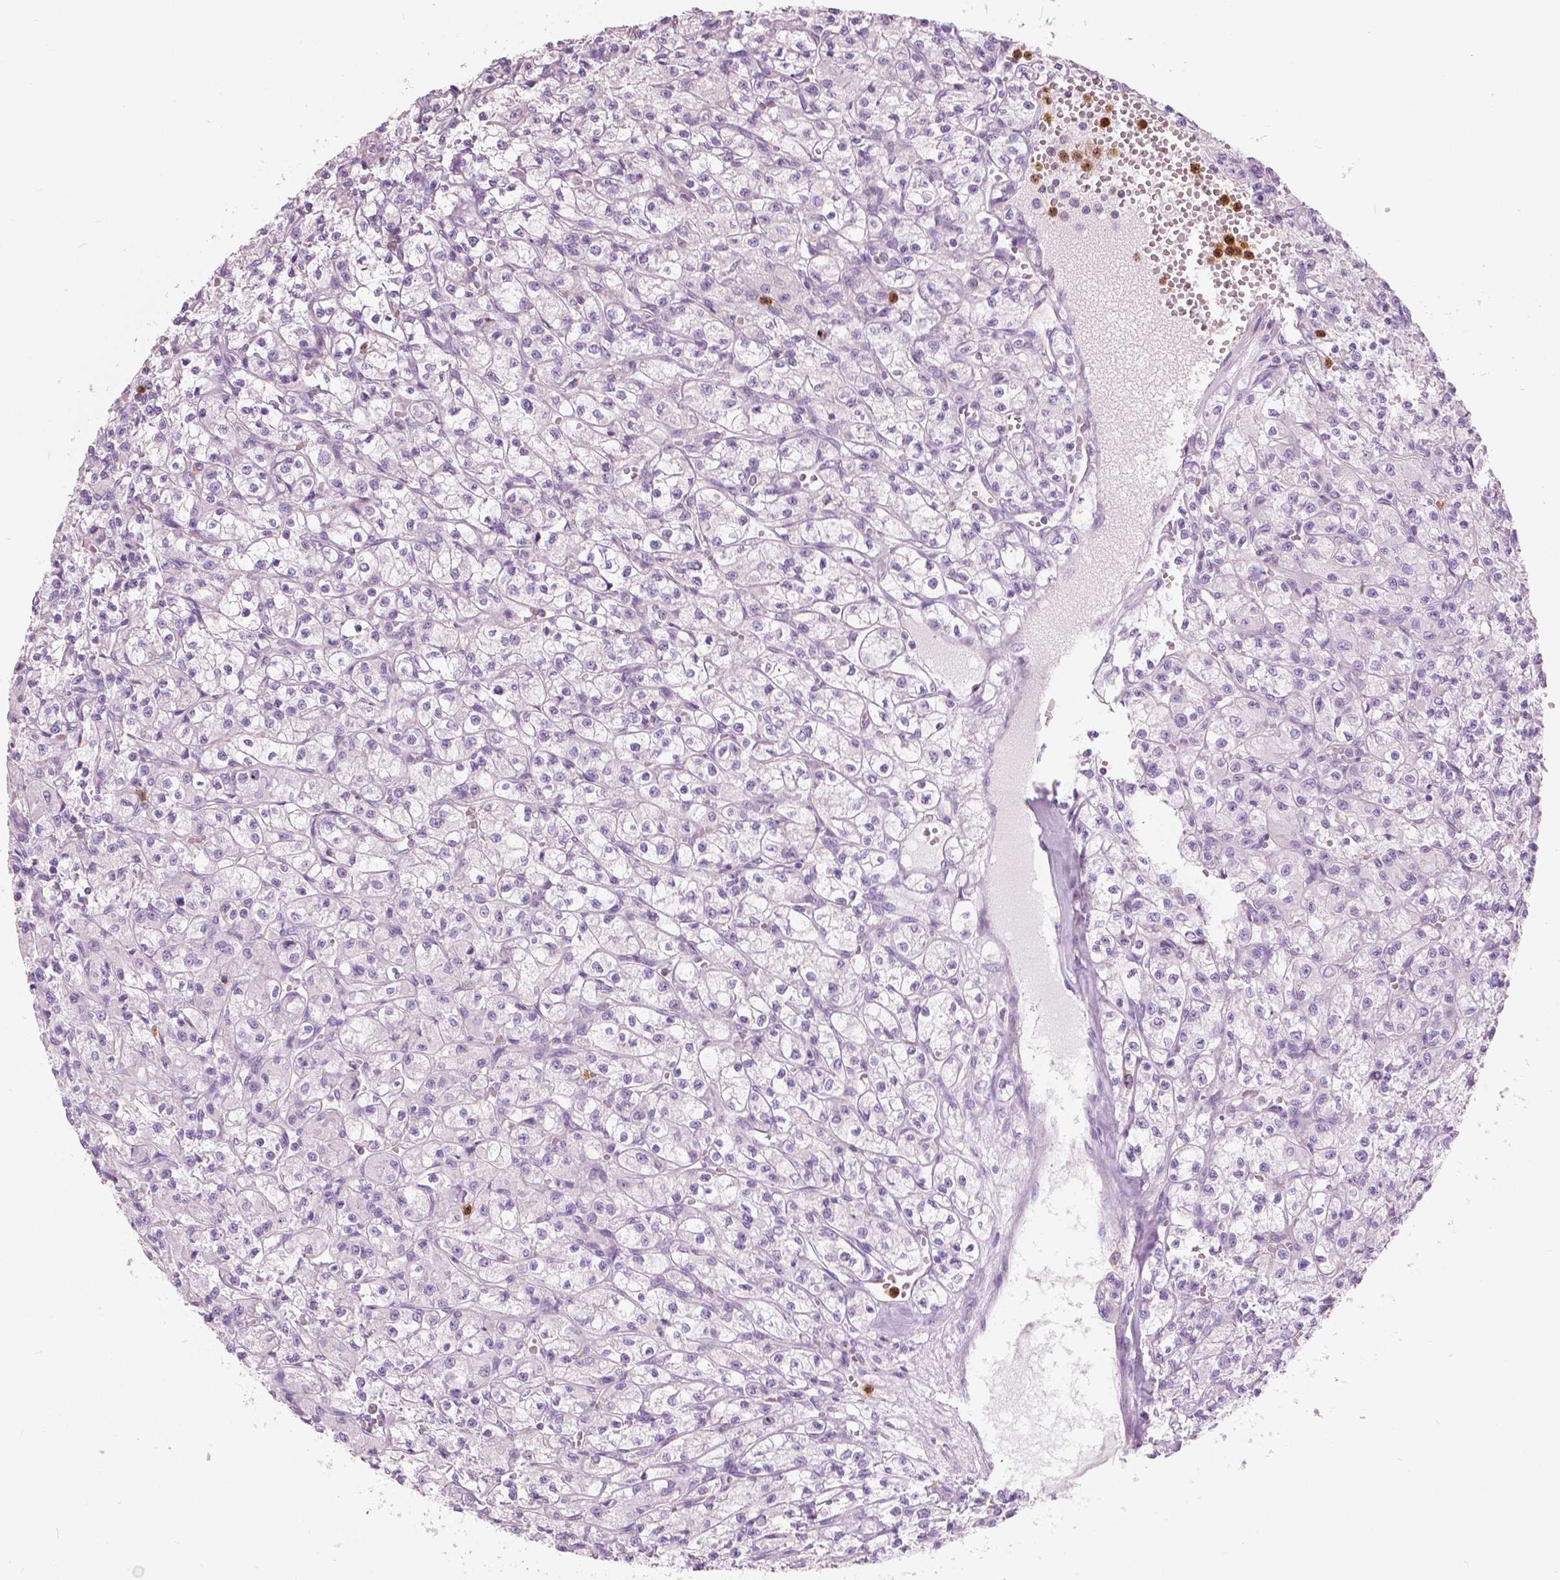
{"staining": {"intensity": "negative", "quantity": "none", "location": "none"}, "tissue": "renal cancer", "cell_type": "Tumor cells", "image_type": "cancer", "snomed": [{"axis": "morphology", "description": "Adenocarcinoma, NOS"}, {"axis": "topography", "description": "Kidney"}], "caption": "Immunohistochemical staining of human renal cancer shows no significant staining in tumor cells.", "gene": "CXCR2", "patient": {"sex": "female", "age": 70}}